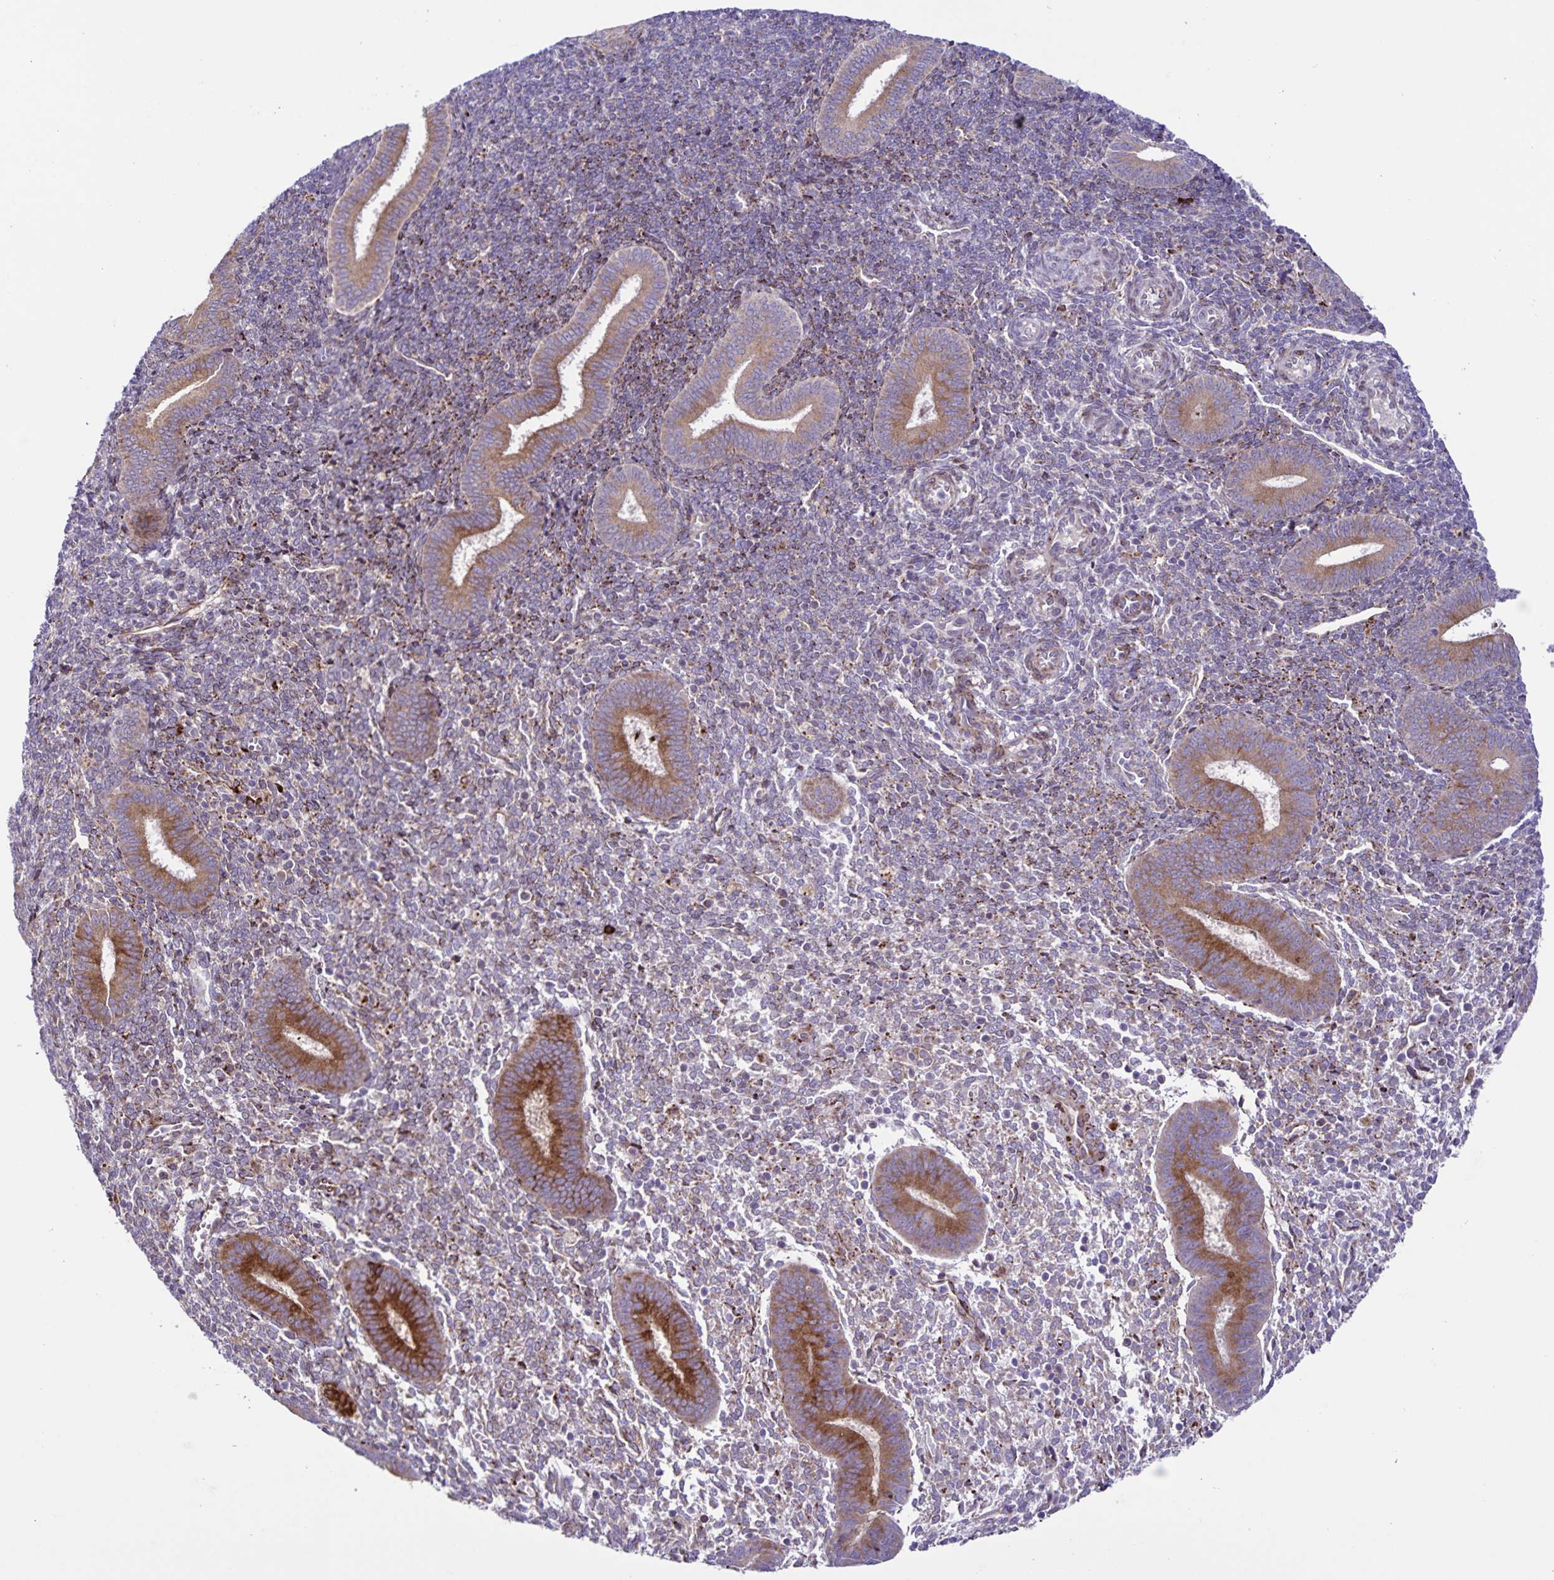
{"staining": {"intensity": "weak", "quantity": "25%-75%", "location": "cytoplasmic/membranous"}, "tissue": "endometrium", "cell_type": "Cells in endometrial stroma", "image_type": "normal", "snomed": [{"axis": "morphology", "description": "Normal tissue, NOS"}, {"axis": "topography", "description": "Endometrium"}], "caption": "Immunohistochemical staining of normal endometrium exhibits weak cytoplasmic/membranous protein expression in approximately 25%-75% of cells in endometrial stroma. The staining was performed using DAB (3,3'-diaminobenzidine) to visualize the protein expression in brown, while the nuclei were stained in blue with hematoxylin (Magnification: 20x).", "gene": "OSBPL5", "patient": {"sex": "female", "age": 25}}